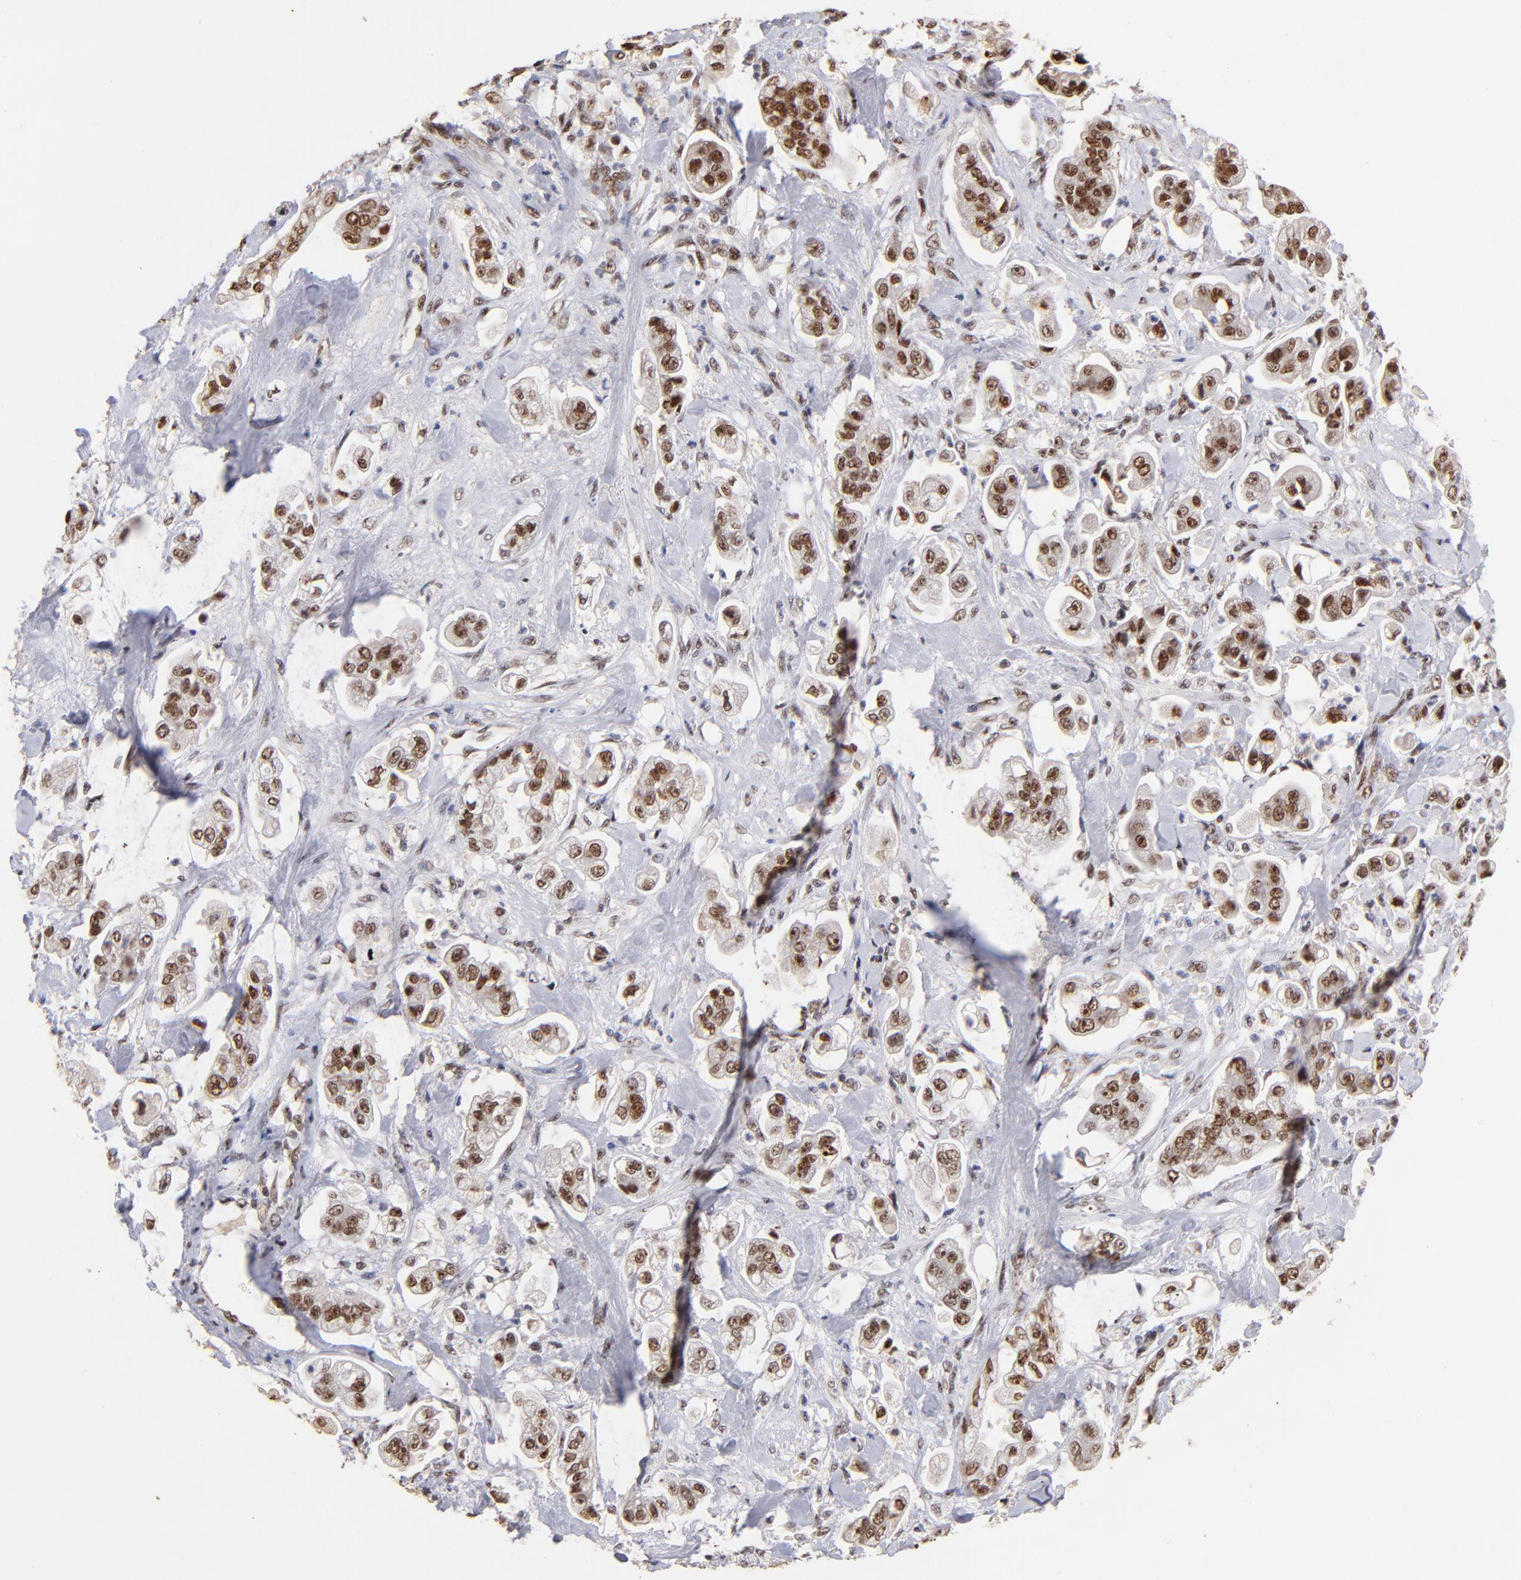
{"staining": {"intensity": "strong", "quantity": ">75%", "location": "nuclear"}, "tissue": "stomach cancer", "cell_type": "Tumor cells", "image_type": "cancer", "snomed": [{"axis": "morphology", "description": "Adenocarcinoma, NOS"}, {"axis": "topography", "description": "Stomach"}], "caption": "Brown immunohistochemical staining in stomach adenocarcinoma reveals strong nuclear expression in approximately >75% of tumor cells.", "gene": "ZNF146", "patient": {"sex": "male", "age": 62}}